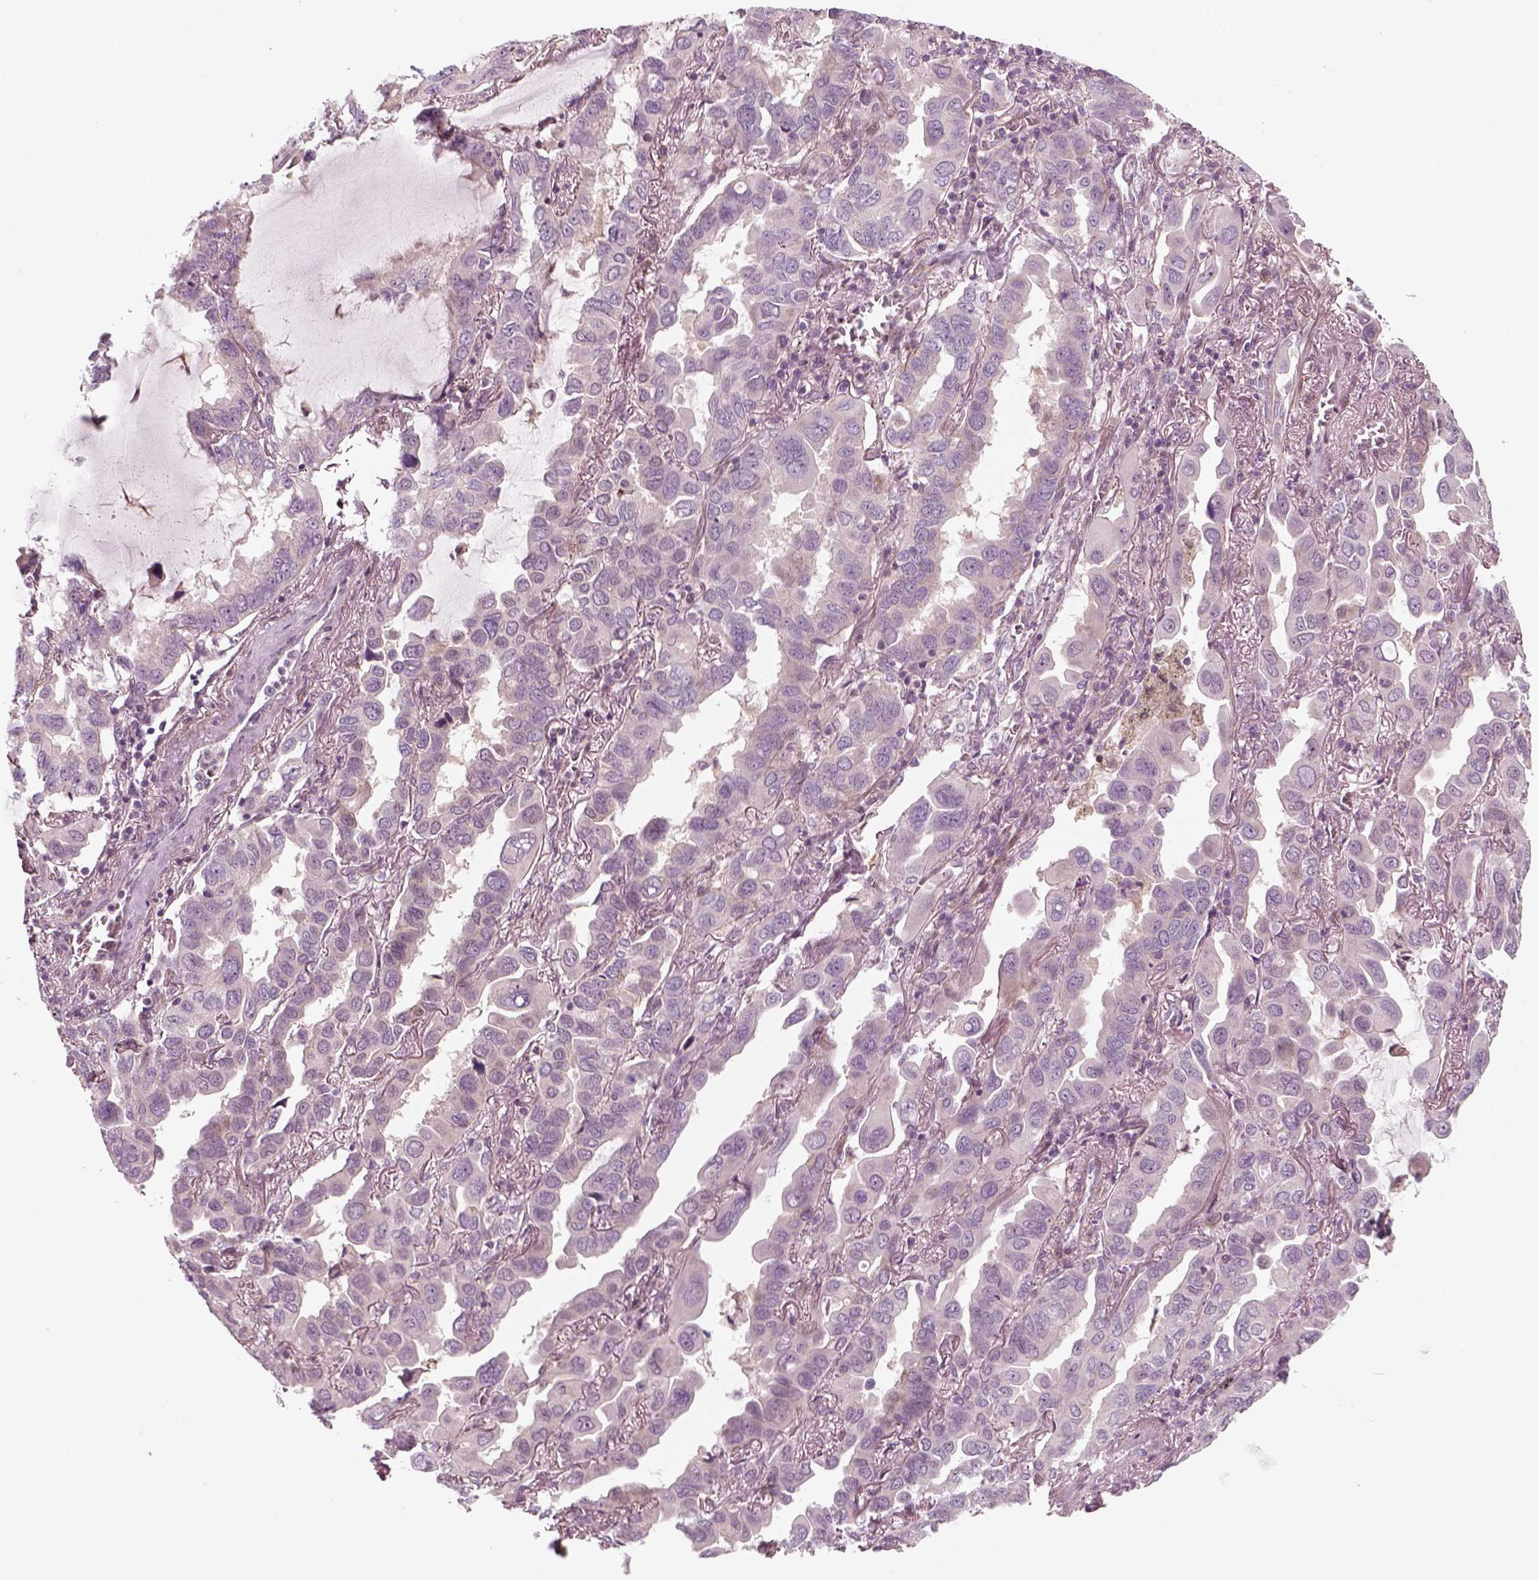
{"staining": {"intensity": "negative", "quantity": "none", "location": "none"}, "tissue": "lung cancer", "cell_type": "Tumor cells", "image_type": "cancer", "snomed": [{"axis": "morphology", "description": "Adenocarcinoma, NOS"}, {"axis": "topography", "description": "Lung"}], "caption": "The histopathology image reveals no staining of tumor cells in lung cancer. (DAB immunohistochemistry visualized using brightfield microscopy, high magnification).", "gene": "DNASE1L1", "patient": {"sex": "male", "age": 64}}